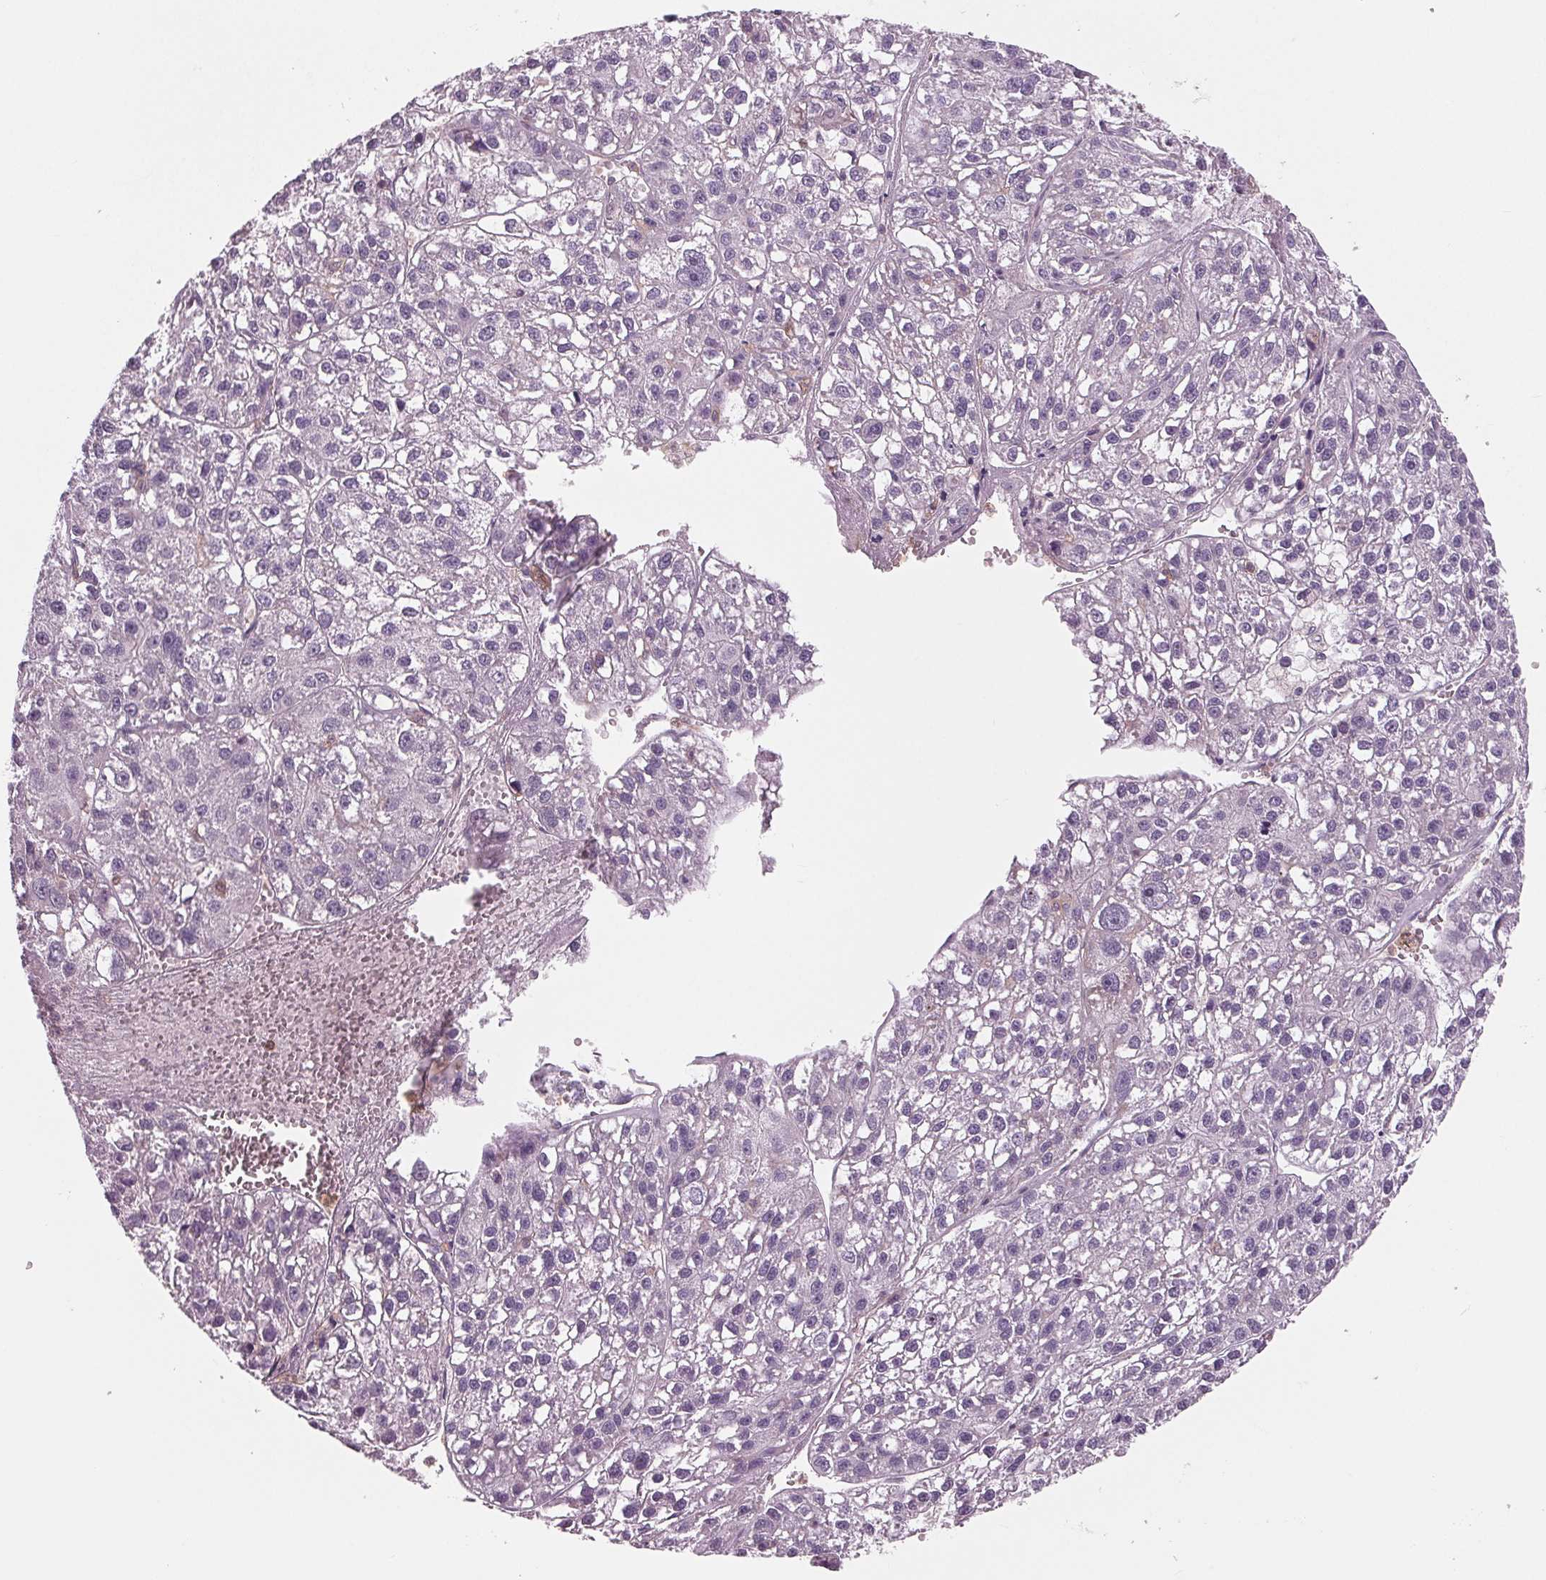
{"staining": {"intensity": "negative", "quantity": "none", "location": "none"}, "tissue": "liver cancer", "cell_type": "Tumor cells", "image_type": "cancer", "snomed": [{"axis": "morphology", "description": "Carcinoma, Hepatocellular, NOS"}, {"axis": "topography", "description": "Liver"}], "caption": "IHC of liver cancer reveals no positivity in tumor cells.", "gene": "ARHGAP25", "patient": {"sex": "female", "age": 70}}